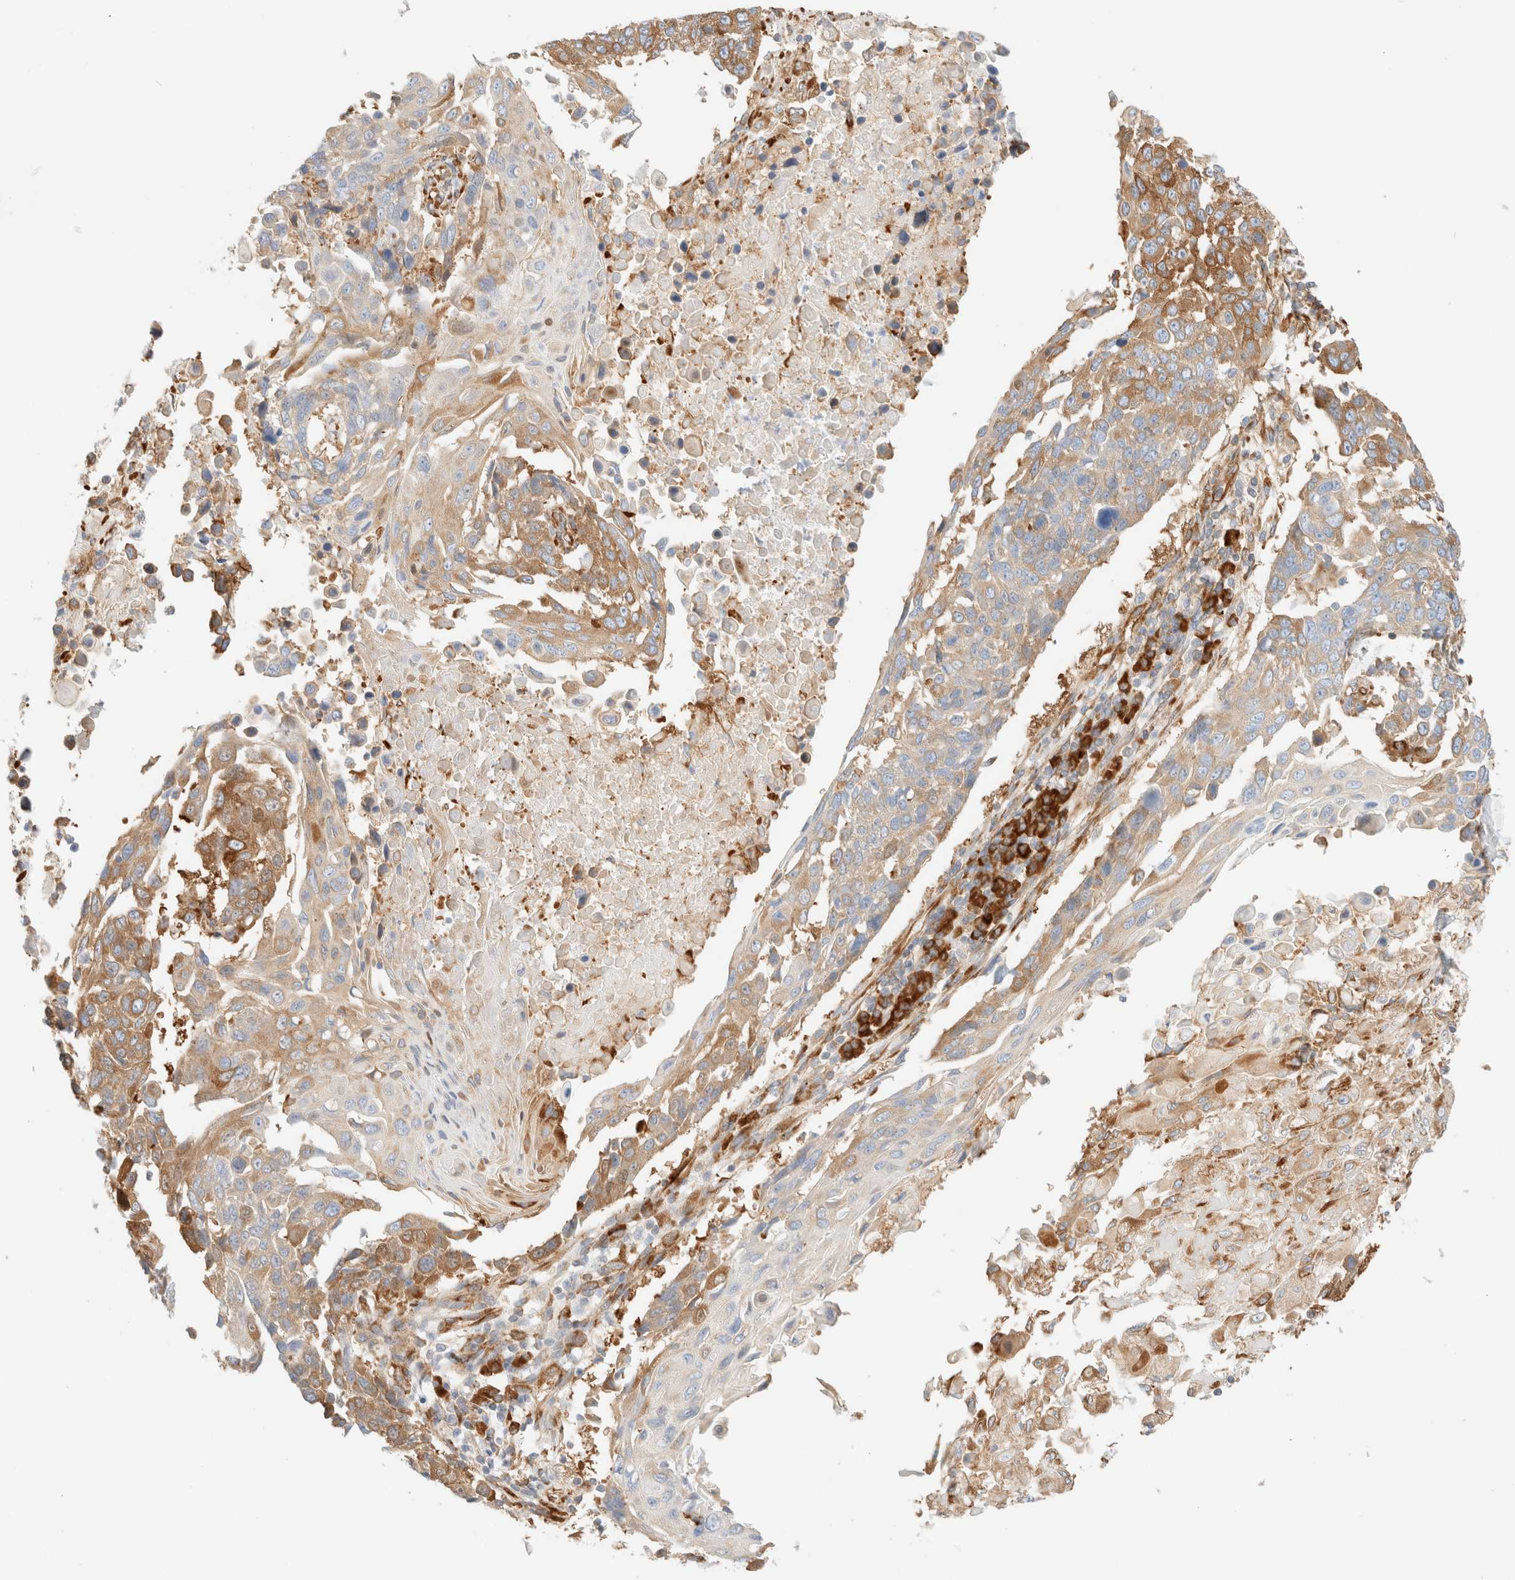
{"staining": {"intensity": "moderate", "quantity": ">75%", "location": "cytoplasmic/membranous"}, "tissue": "lung cancer", "cell_type": "Tumor cells", "image_type": "cancer", "snomed": [{"axis": "morphology", "description": "Squamous cell carcinoma, NOS"}, {"axis": "topography", "description": "Lung"}], "caption": "Lung cancer stained with immunohistochemistry (IHC) reveals moderate cytoplasmic/membranous positivity in approximately >75% of tumor cells.", "gene": "ZC2HC1A", "patient": {"sex": "male", "age": 66}}